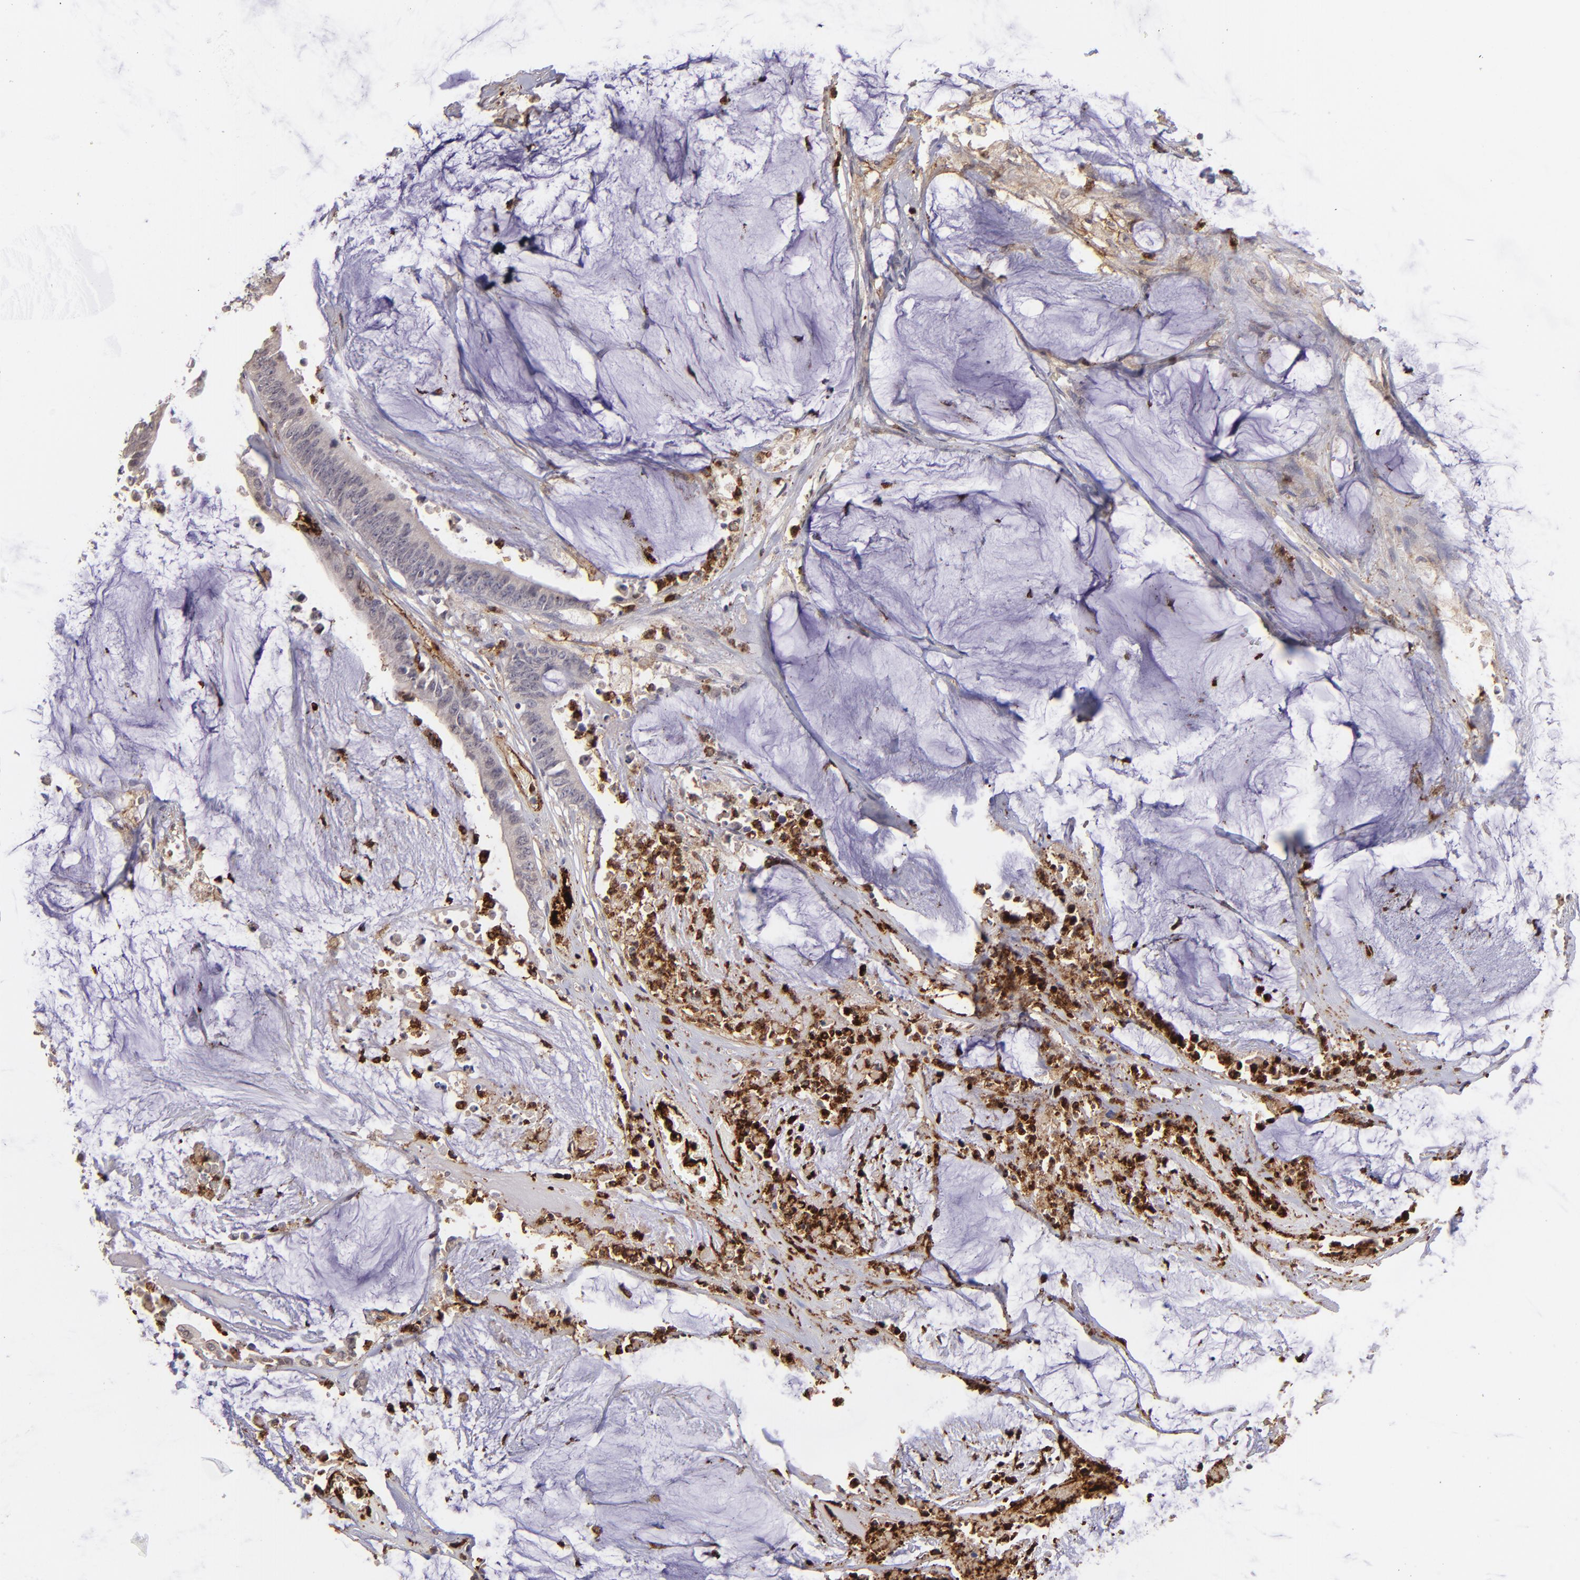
{"staining": {"intensity": "negative", "quantity": "none", "location": "none"}, "tissue": "colorectal cancer", "cell_type": "Tumor cells", "image_type": "cancer", "snomed": [{"axis": "morphology", "description": "Adenocarcinoma, NOS"}, {"axis": "topography", "description": "Rectum"}], "caption": "Colorectal cancer stained for a protein using immunohistochemistry (IHC) displays no positivity tumor cells.", "gene": "DYSF", "patient": {"sex": "female", "age": 66}}